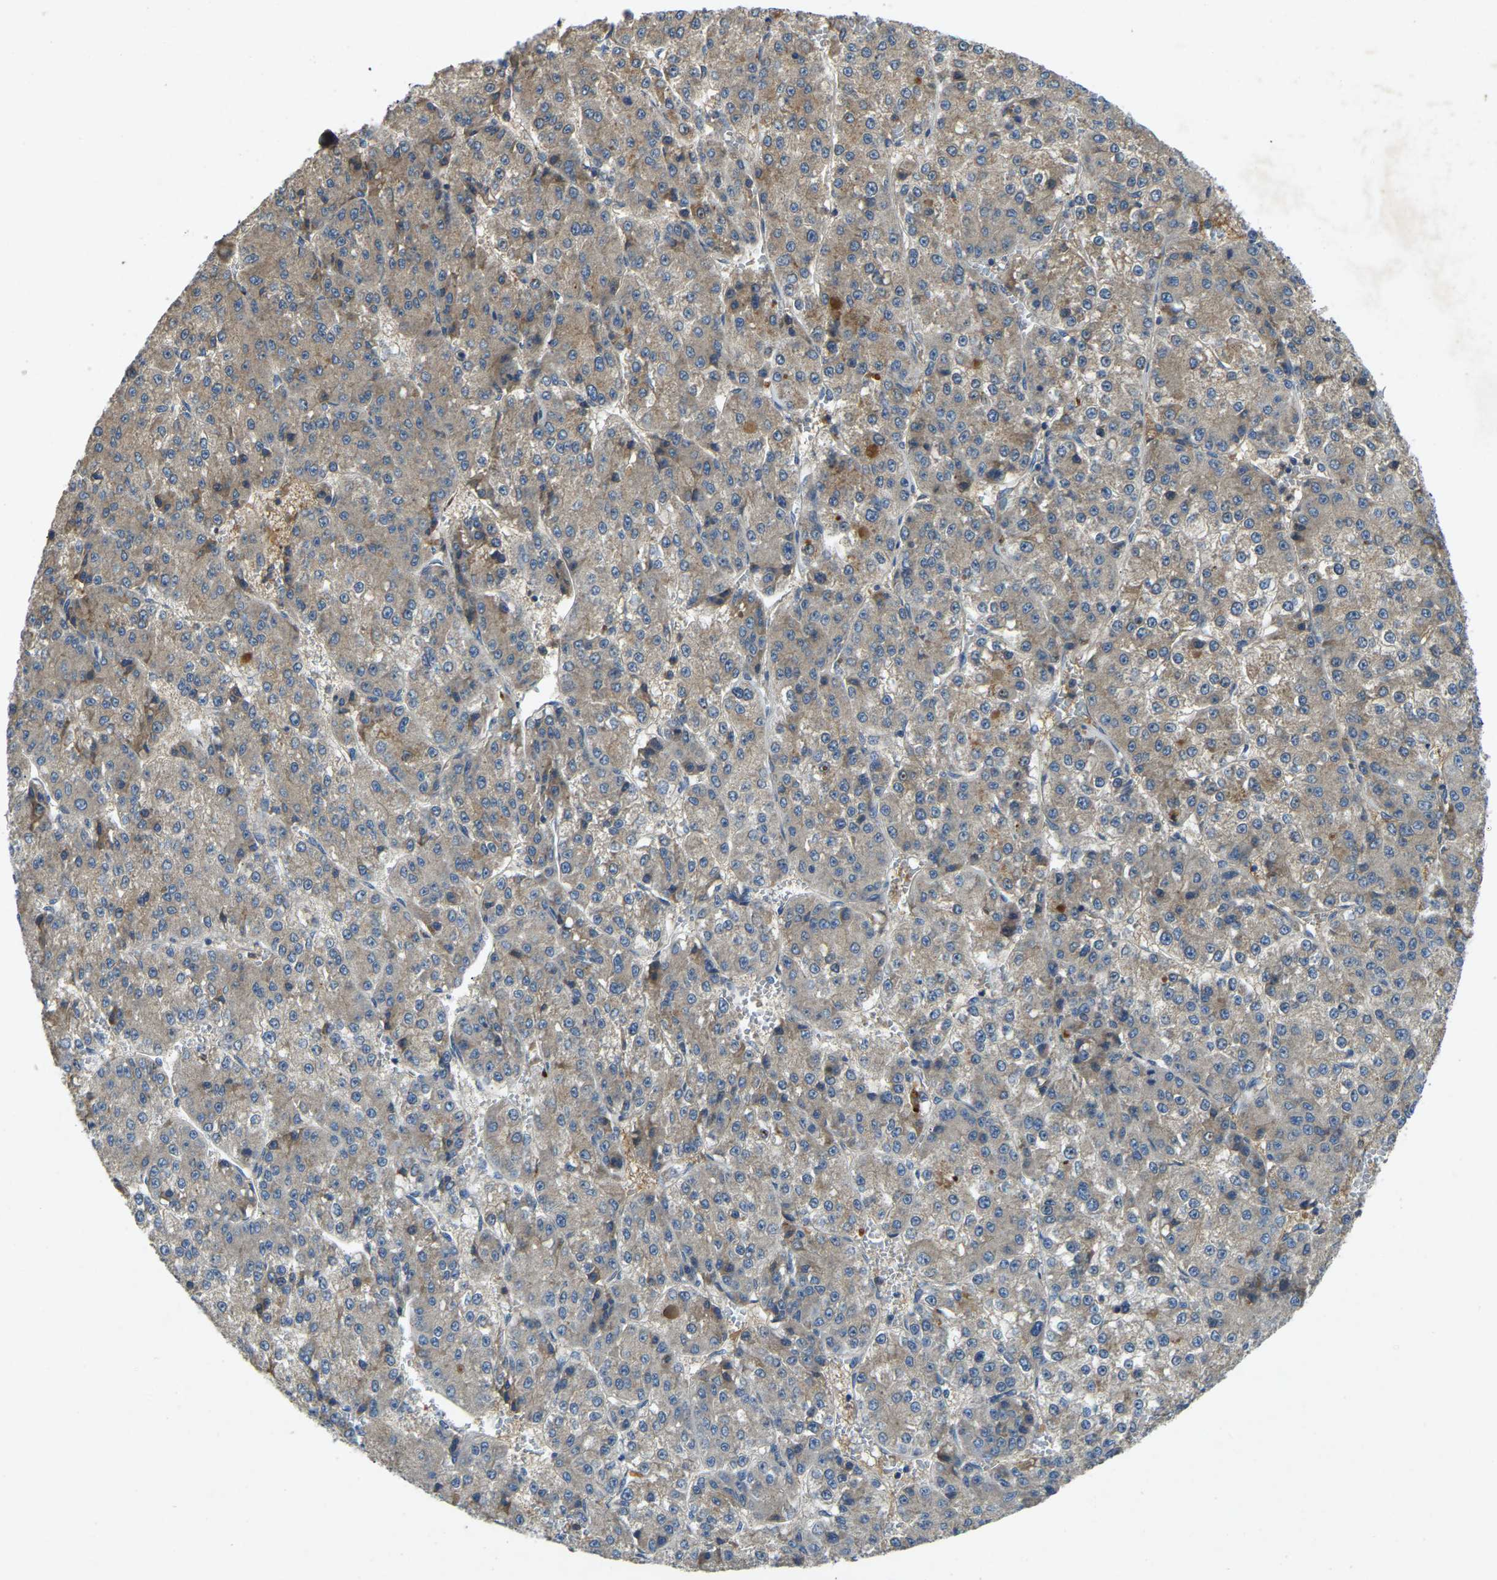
{"staining": {"intensity": "weak", "quantity": "25%-75%", "location": "cytoplasmic/membranous"}, "tissue": "liver cancer", "cell_type": "Tumor cells", "image_type": "cancer", "snomed": [{"axis": "morphology", "description": "Carcinoma, Hepatocellular, NOS"}, {"axis": "topography", "description": "Liver"}], "caption": "Liver hepatocellular carcinoma stained with a protein marker shows weak staining in tumor cells.", "gene": "ATP8B1", "patient": {"sex": "female", "age": 73}}